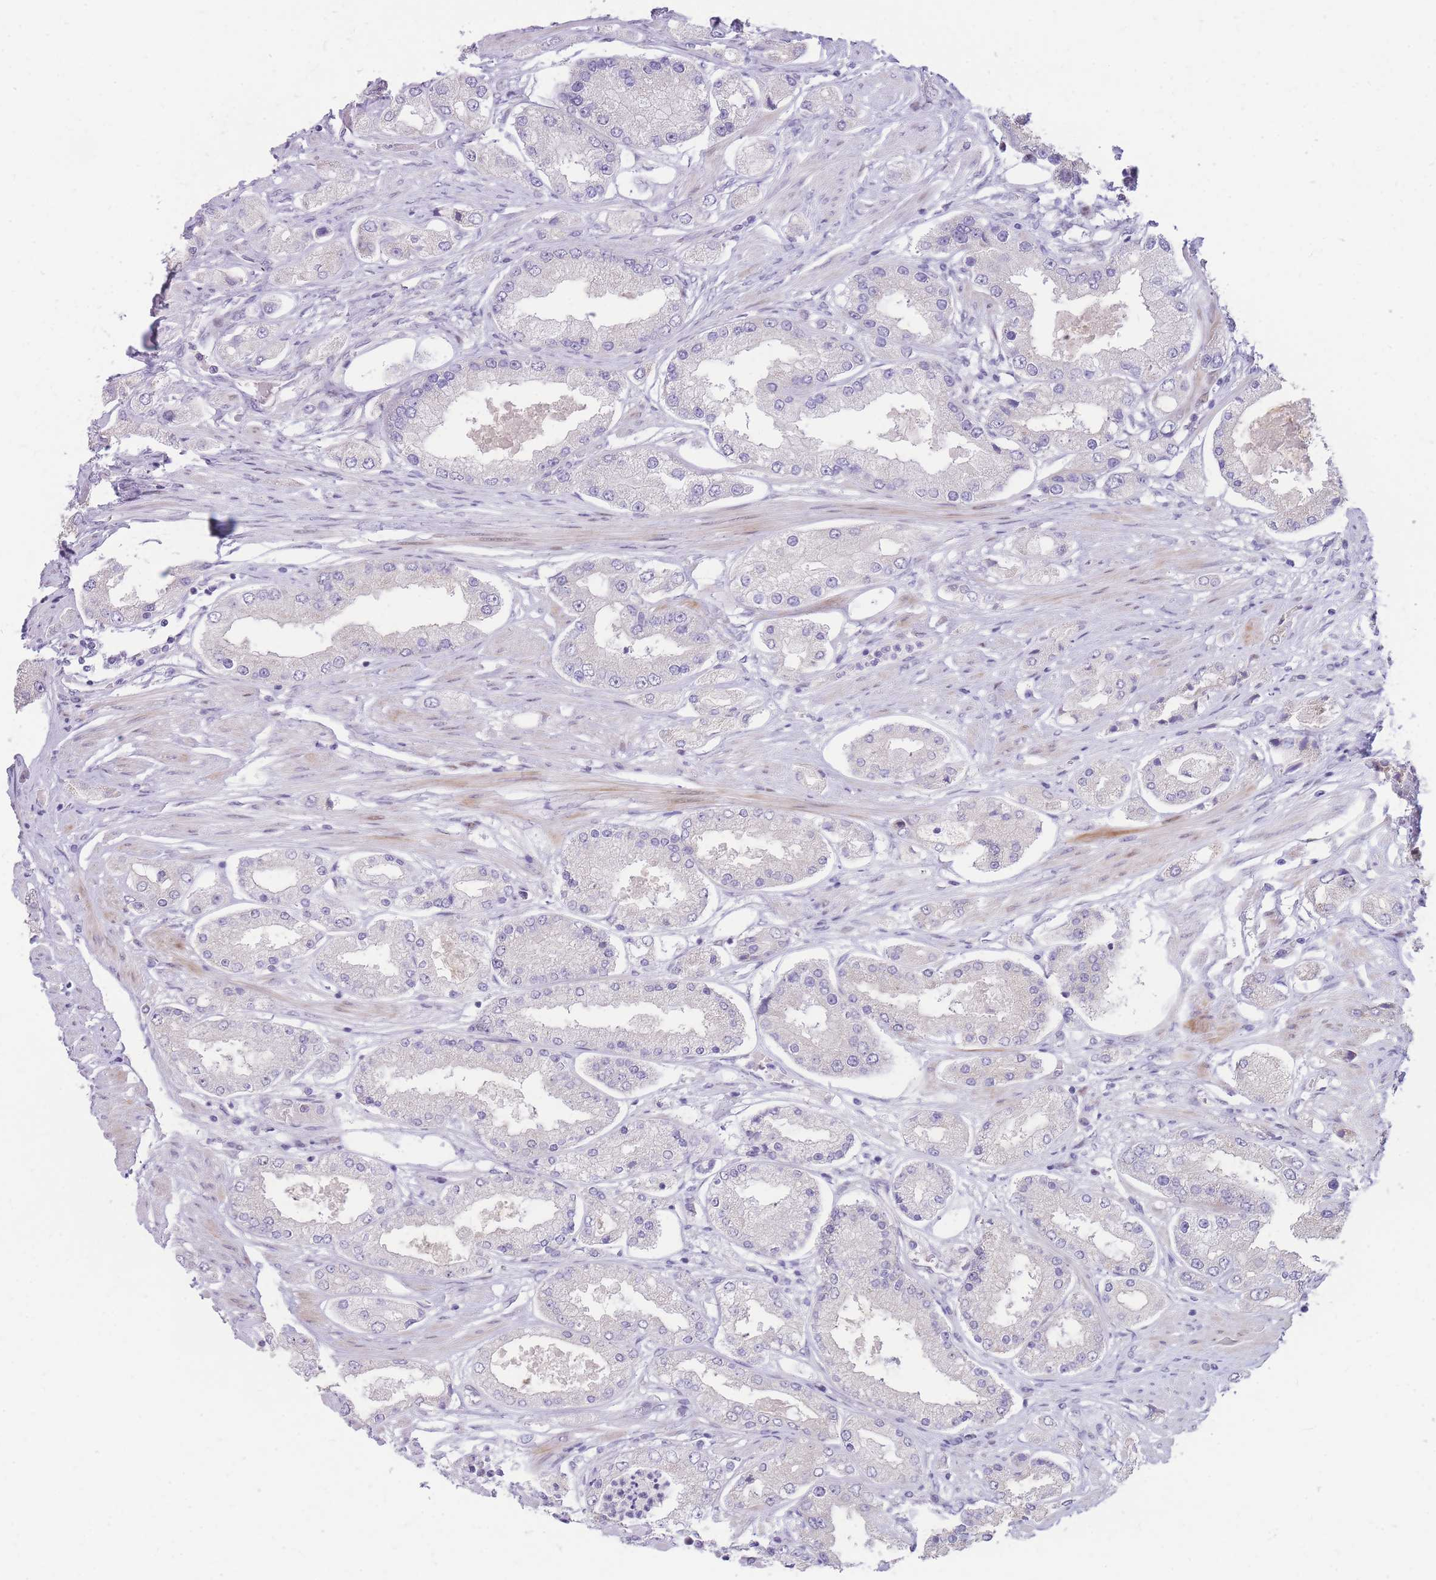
{"staining": {"intensity": "negative", "quantity": "none", "location": "none"}, "tissue": "prostate cancer", "cell_type": "Tumor cells", "image_type": "cancer", "snomed": [{"axis": "morphology", "description": "Adenocarcinoma, High grade"}, {"axis": "topography", "description": "Prostate"}], "caption": "A photomicrograph of prostate cancer (adenocarcinoma (high-grade)) stained for a protein displays no brown staining in tumor cells. (DAB (3,3'-diaminobenzidine) immunohistochemistry, high magnification).", "gene": "SHCBP1", "patient": {"sex": "male", "age": 69}}